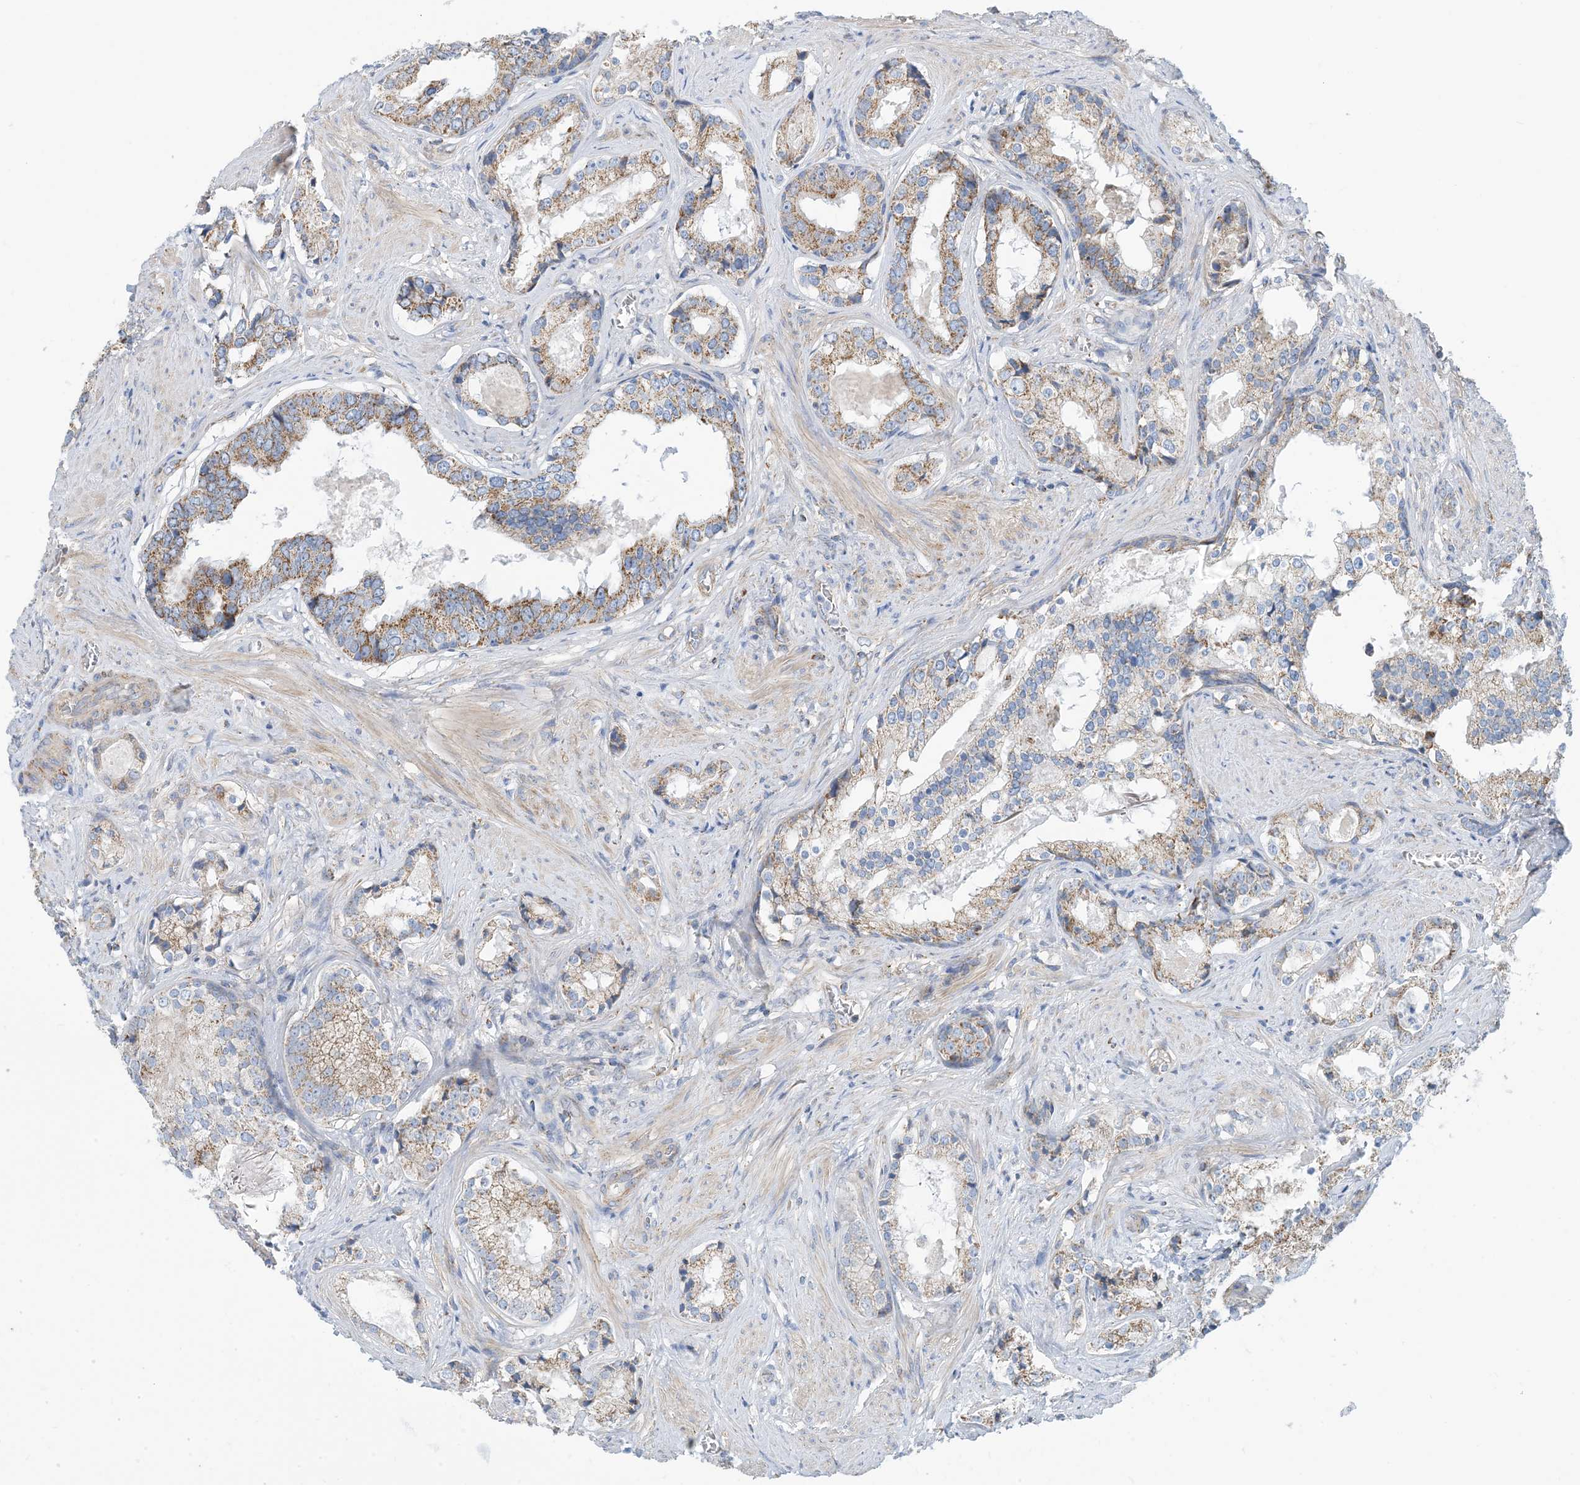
{"staining": {"intensity": "moderate", "quantity": ">75%", "location": "cytoplasmic/membranous"}, "tissue": "prostate cancer", "cell_type": "Tumor cells", "image_type": "cancer", "snomed": [{"axis": "morphology", "description": "Adenocarcinoma, High grade"}, {"axis": "topography", "description": "Prostate"}], "caption": "A medium amount of moderate cytoplasmic/membranous staining is identified in approximately >75% of tumor cells in prostate cancer (adenocarcinoma (high-grade)) tissue.", "gene": "PHOSPHO2", "patient": {"sex": "male", "age": 58}}